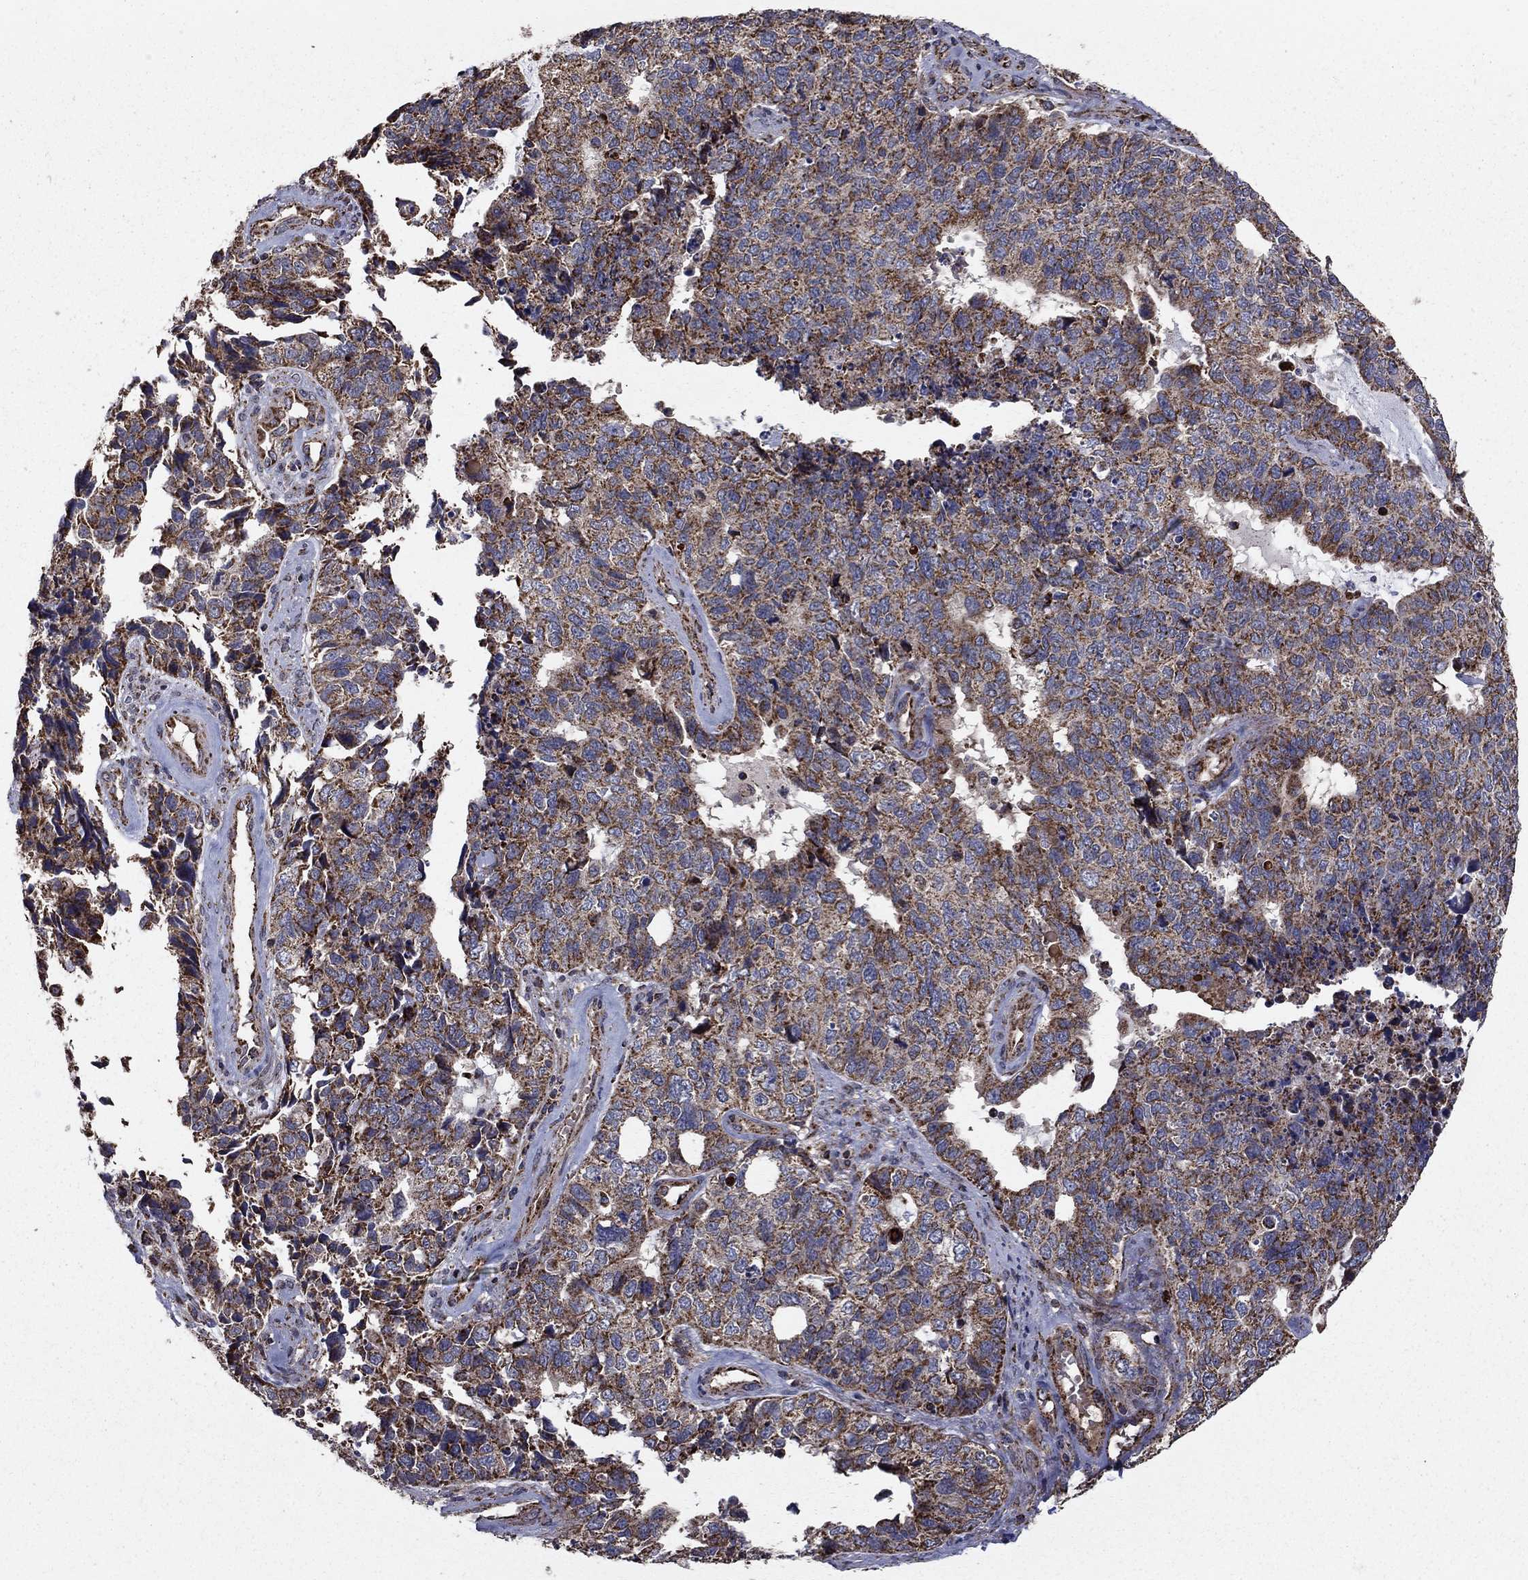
{"staining": {"intensity": "moderate", "quantity": "25%-75%", "location": "cytoplasmic/membranous"}, "tissue": "cervical cancer", "cell_type": "Tumor cells", "image_type": "cancer", "snomed": [{"axis": "morphology", "description": "Squamous cell carcinoma, NOS"}, {"axis": "topography", "description": "Cervix"}], "caption": "Immunohistochemistry (DAB (3,3'-diaminobenzidine)) staining of cervical cancer (squamous cell carcinoma) reveals moderate cytoplasmic/membranous protein expression in about 25%-75% of tumor cells. (Brightfield microscopy of DAB IHC at high magnification).", "gene": "NDUFS8", "patient": {"sex": "female", "age": 63}}